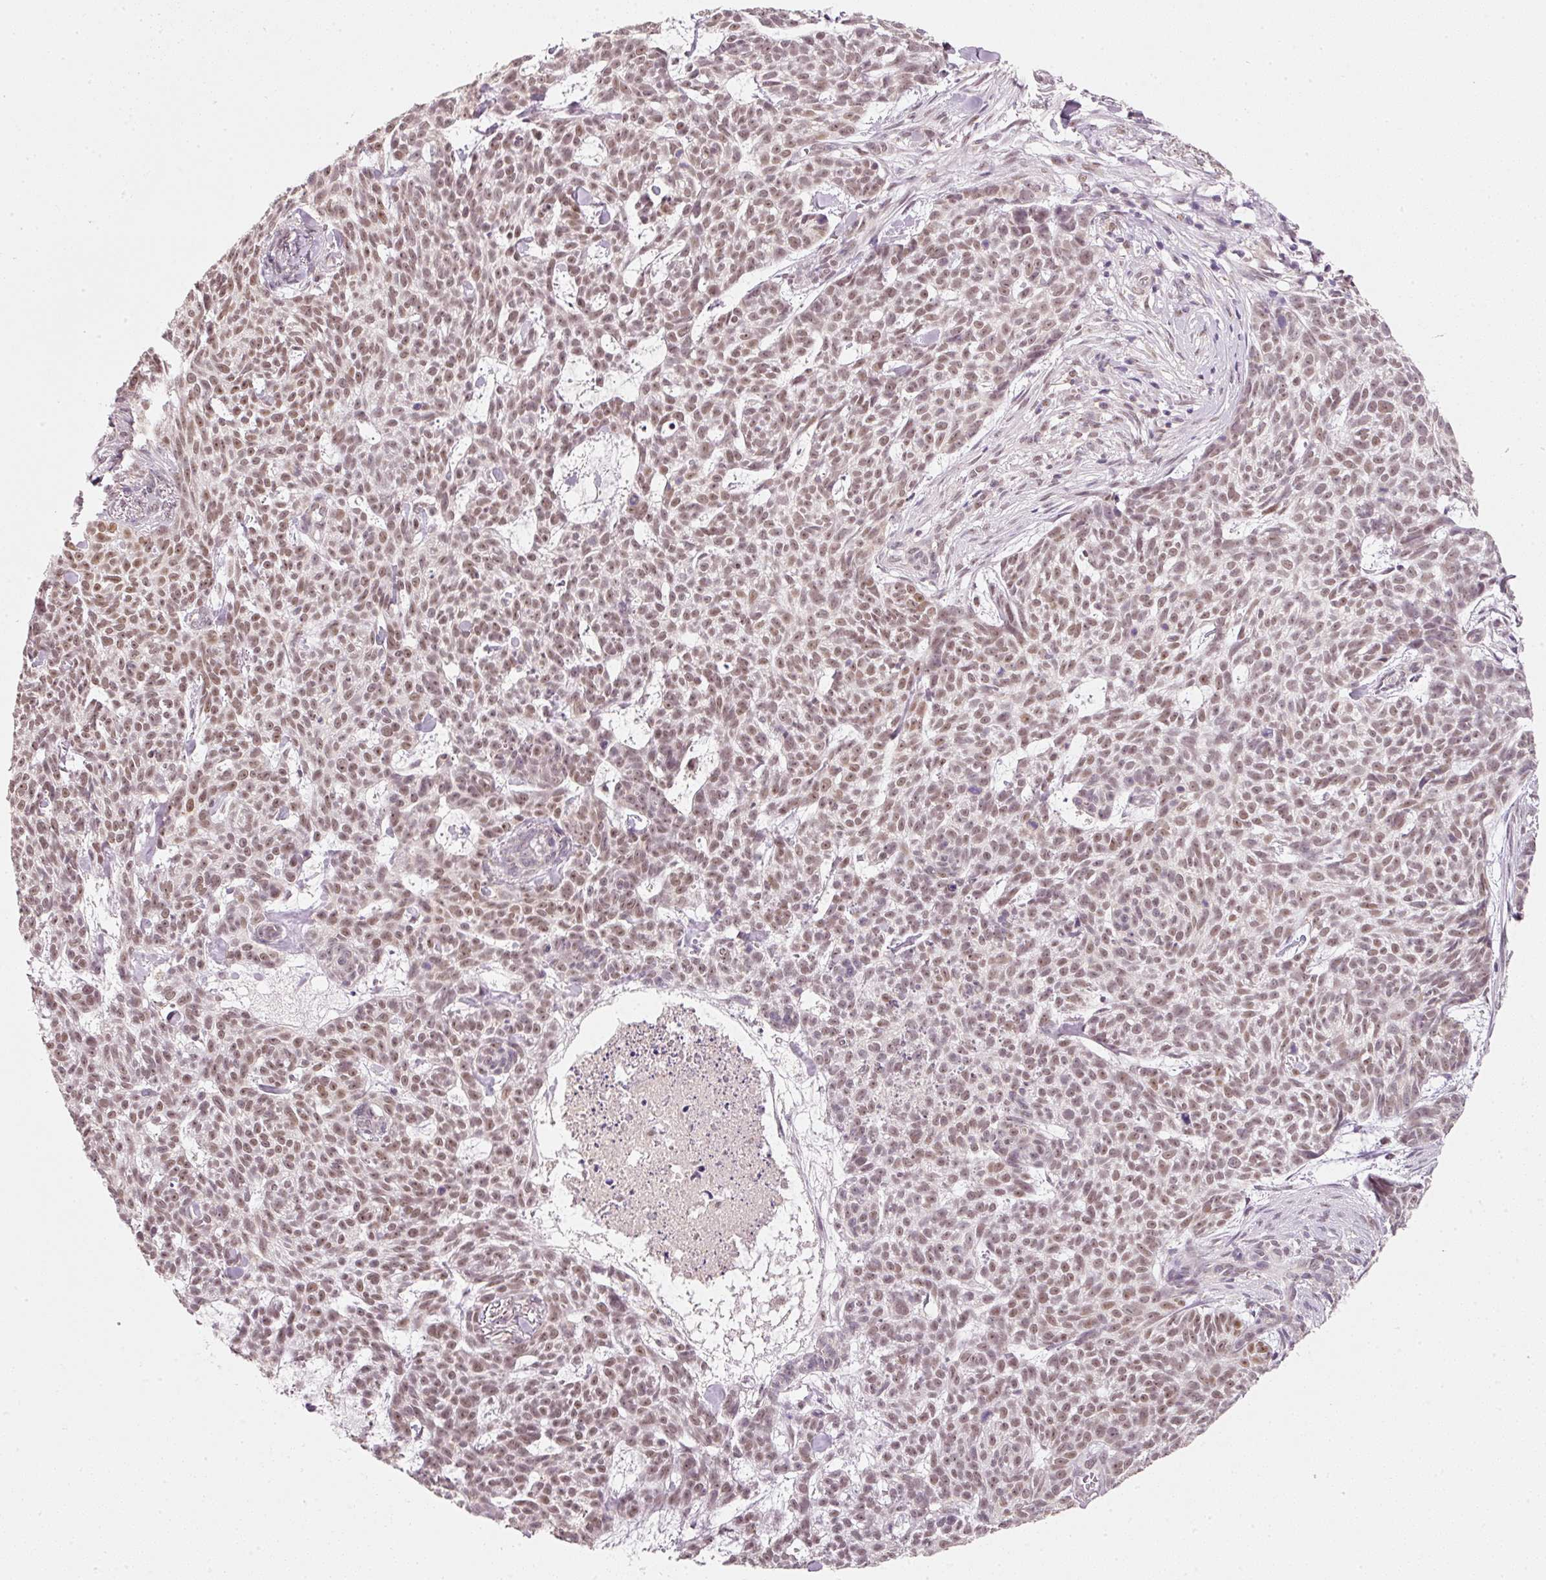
{"staining": {"intensity": "moderate", "quantity": ">75%", "location": "nuclear"}, "tissue": "skin cancer", "cell_type": "Tumor cells", "image_type": "cancer", "snomed": [{"axis": "morphology", "description": "Basal cell carcinoma"}, {"axis": "topography", "description": "Skin"}], "caption": "A micrograph showing moderate nuclear staining in about >75% of tumor cells in skin cancer, as visualized by brown immunohistochemical staining.", "gene": "FSTL3", "patient": {"sex": "female", "age": 93}}